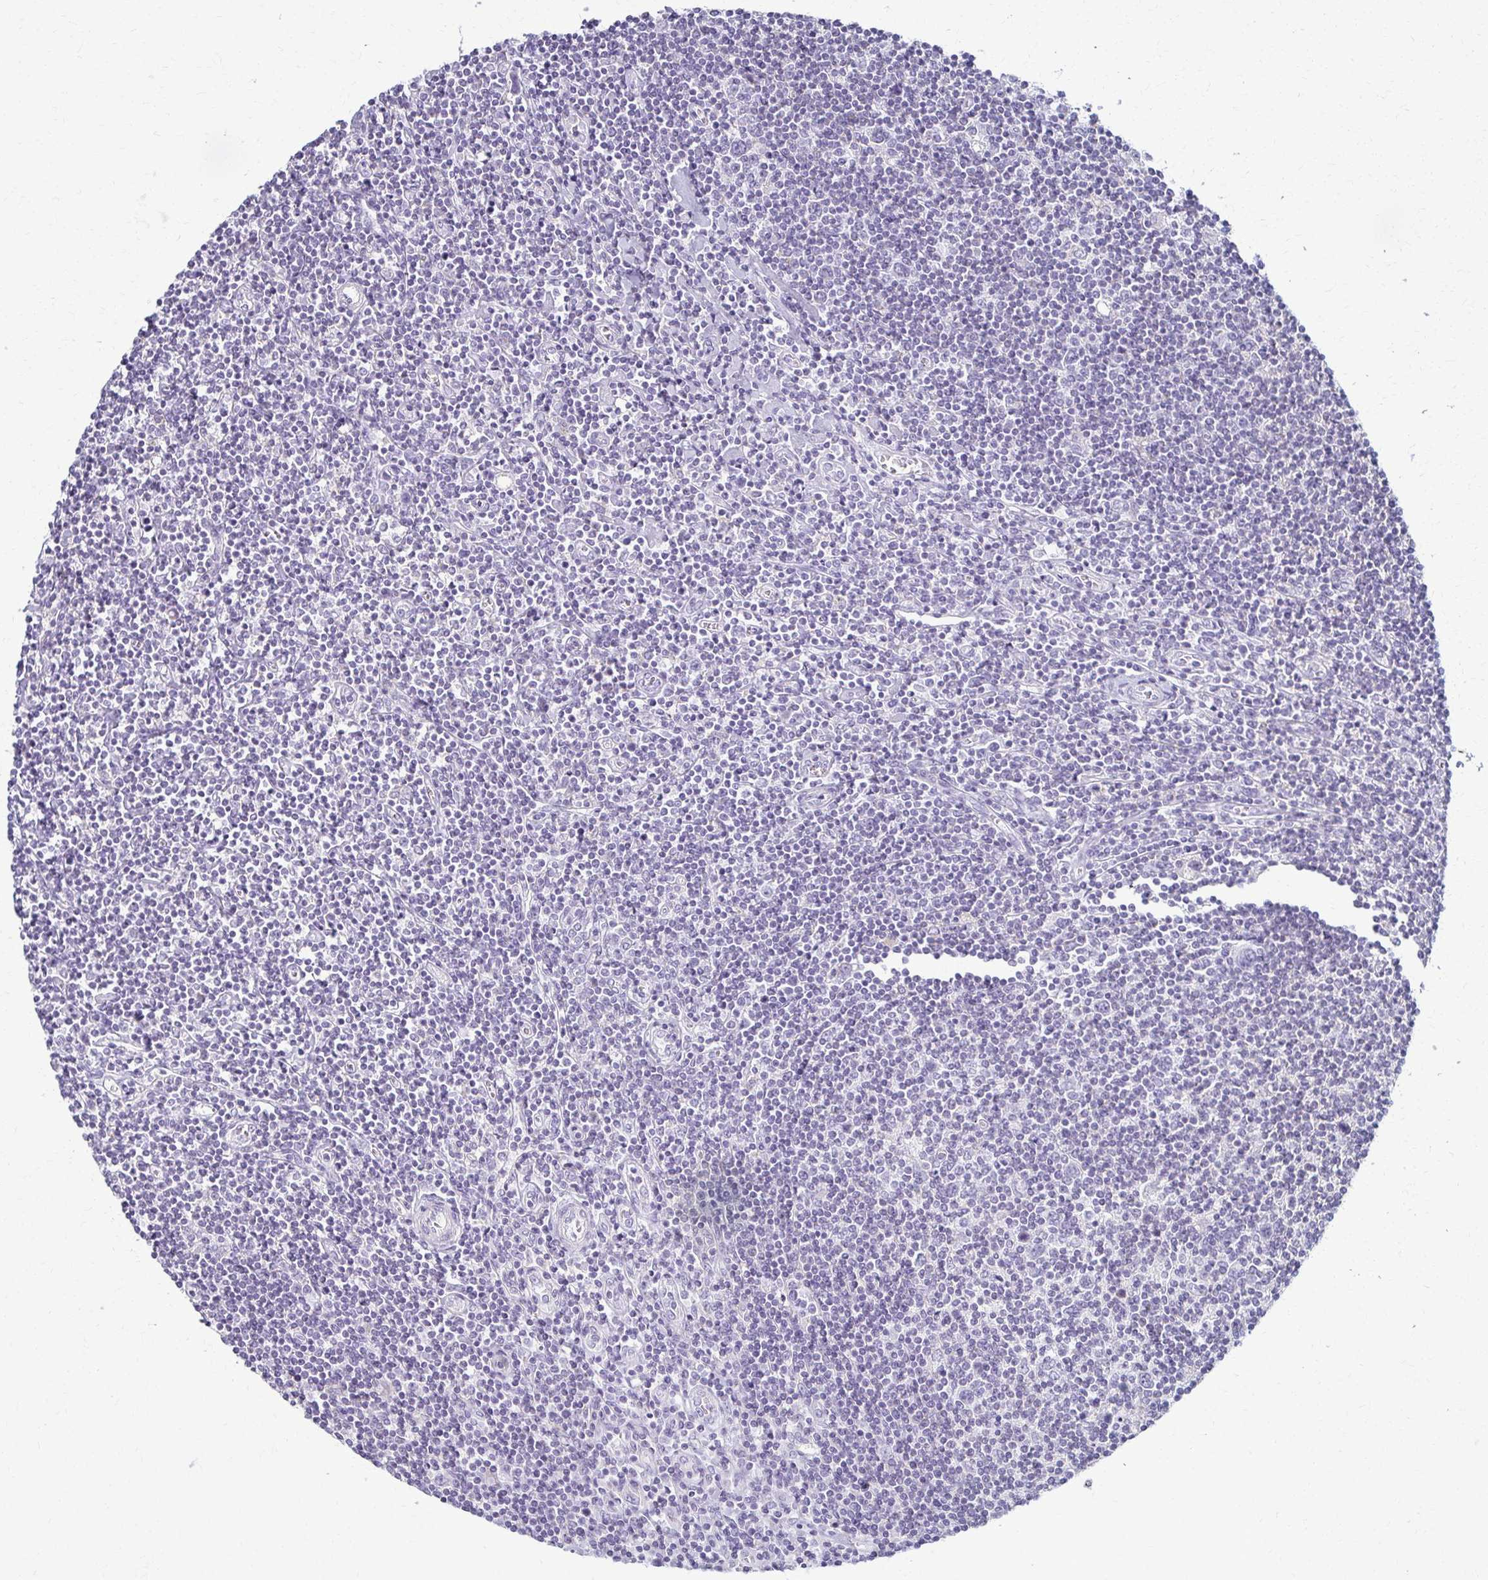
{"staining": {"intensity": "negative", "quantity": "none", "location": "none"}, "tissue": "lymphoma", "cell_type": "Tumor cells", "image_type": "cancer", "snomed": [{"axis": "morphology", "description": "Hodgkin's disease, NOS"}, {"axis": "topography", "description": "Lymph node"}], "caption": "Human lymphoma stained for a protein using IHC reveals no positivity in tumor cells.", "gene": "FCGR2B", "patient": {"sex": "male", "age": 40}}